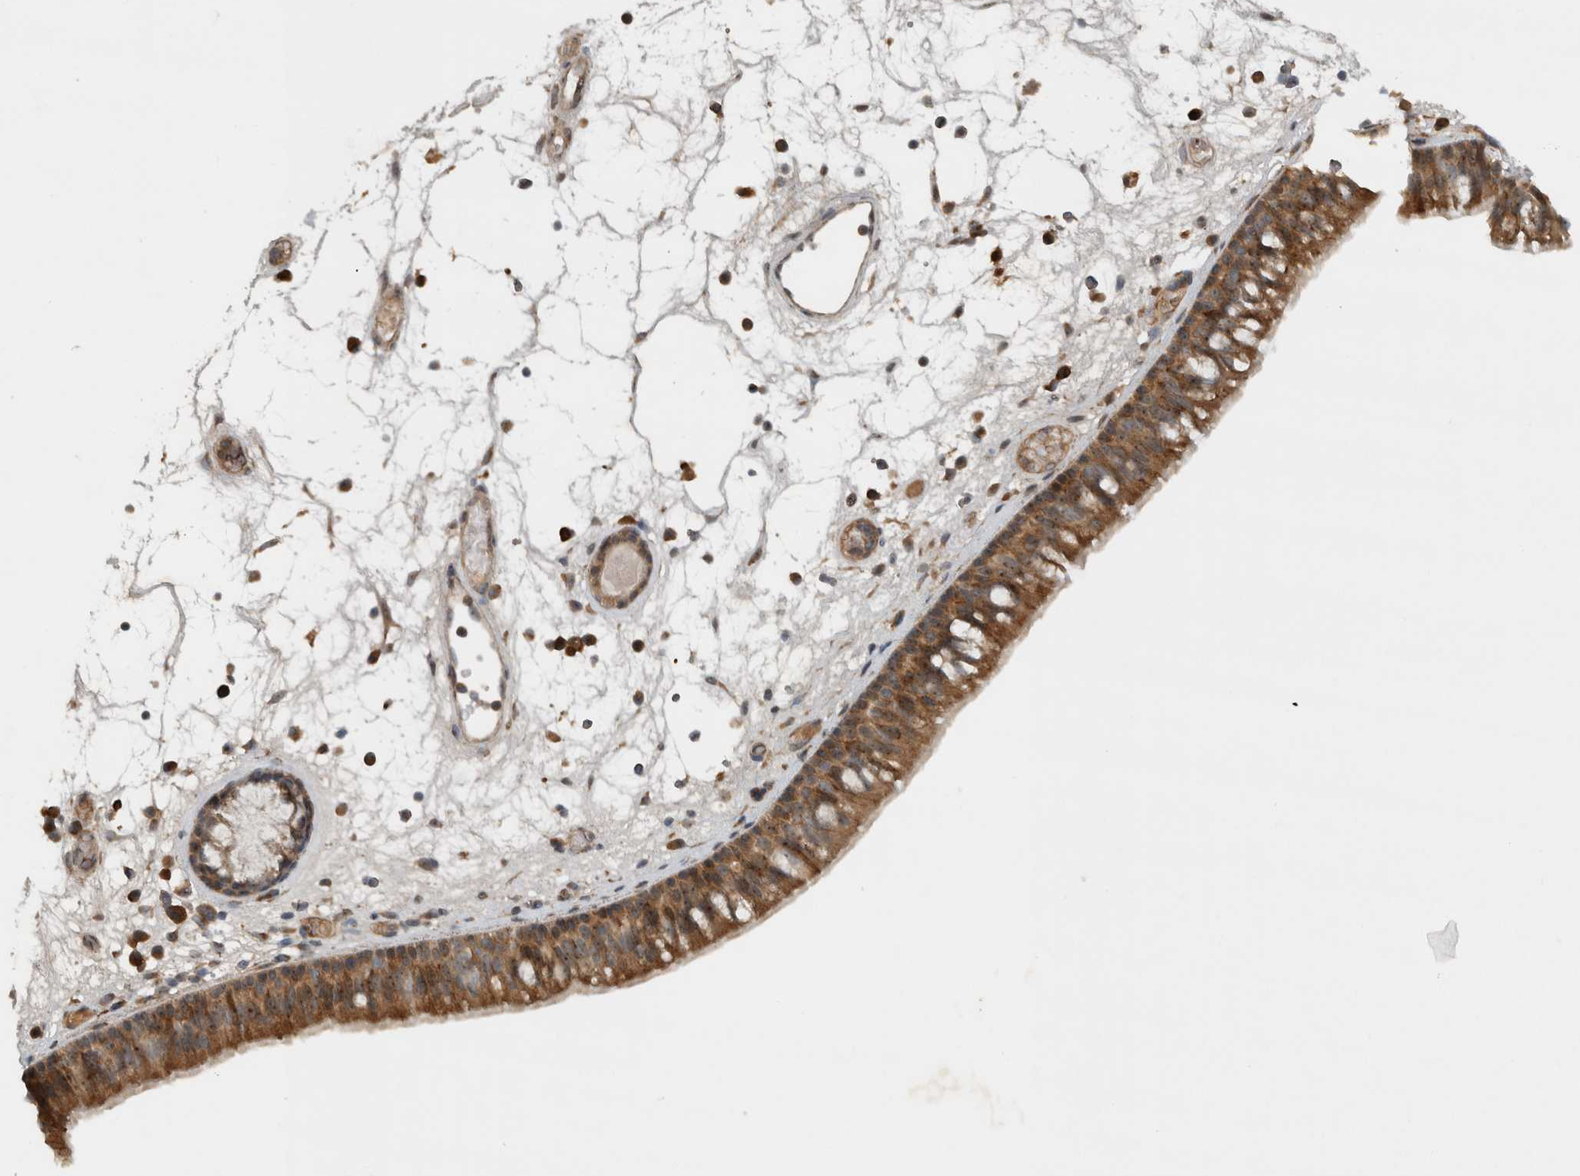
{"staining": {"intensity": "moderate", "quantity": ">75%", "location": "cytoplasmic/membranous,nuclear"}, "tissue": "nasopharynx", "cell_type": "Respiratory epithelial cells", "image_type": "normal", "snomed": [{"axis": "morphology", "description": "Normal tissue, NOS"}, {"axis": "morphology", "description": "Inflammation, NOS"}, {"axis": "morphology", "description": "Malignant melanoma, Metastatic site"}, {"axis": "topography", "description": "Nasopharynx"}], "caption": "This image displays immunohistochemistry (IHC) staining of unremarkable human nasopharynx, with medium moderate cytoplasmic/membranous,nuclear expression in about >75% of respiratory epithelial cells.", "gene": "GPR137B", "patient": {"sex": "male", "age": 70}}